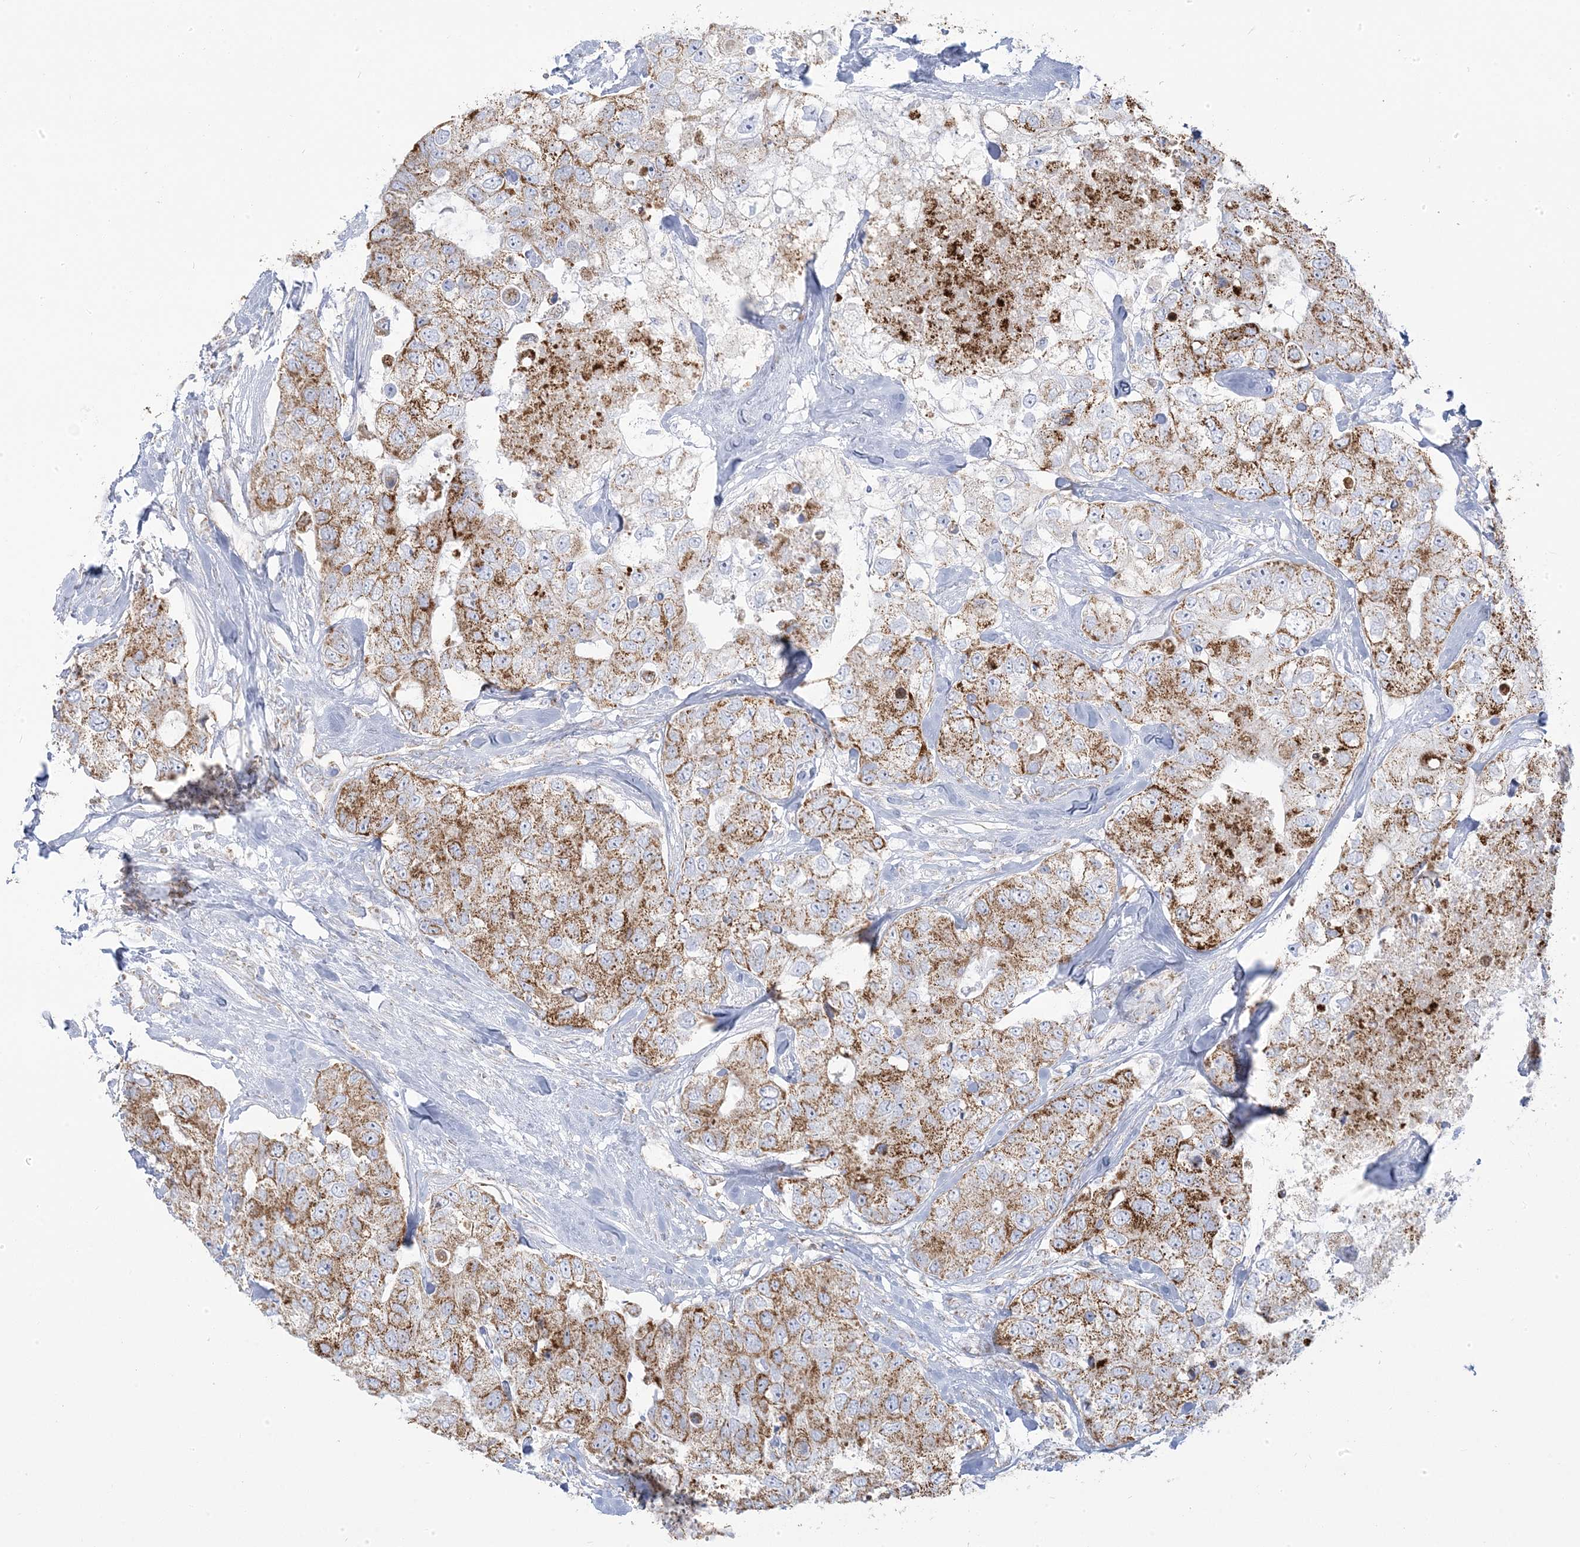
{"staining": {"intensity": "moderate", "quantity": ">75%", "location": "cytoplasmic/membranous"}, "tissue": "breast cancer", "cell_type": "Tumor cells", "image_type": "cancer", "snomed": [{"axis": "morphology", "description": "Duct carcinoma"}, {"axis": "topography", "description": "Breast"}], "caption": "The immunohistochemical stain shows moderate cytoplasmic/membranous positivity in tumor cells of breast cancer (invasive ductal carcinoma) tissue. (IHC, brightfield microscopy, high magnification).", "gene": "PCCB", "patient": {"sex": "female", "age": 62}}